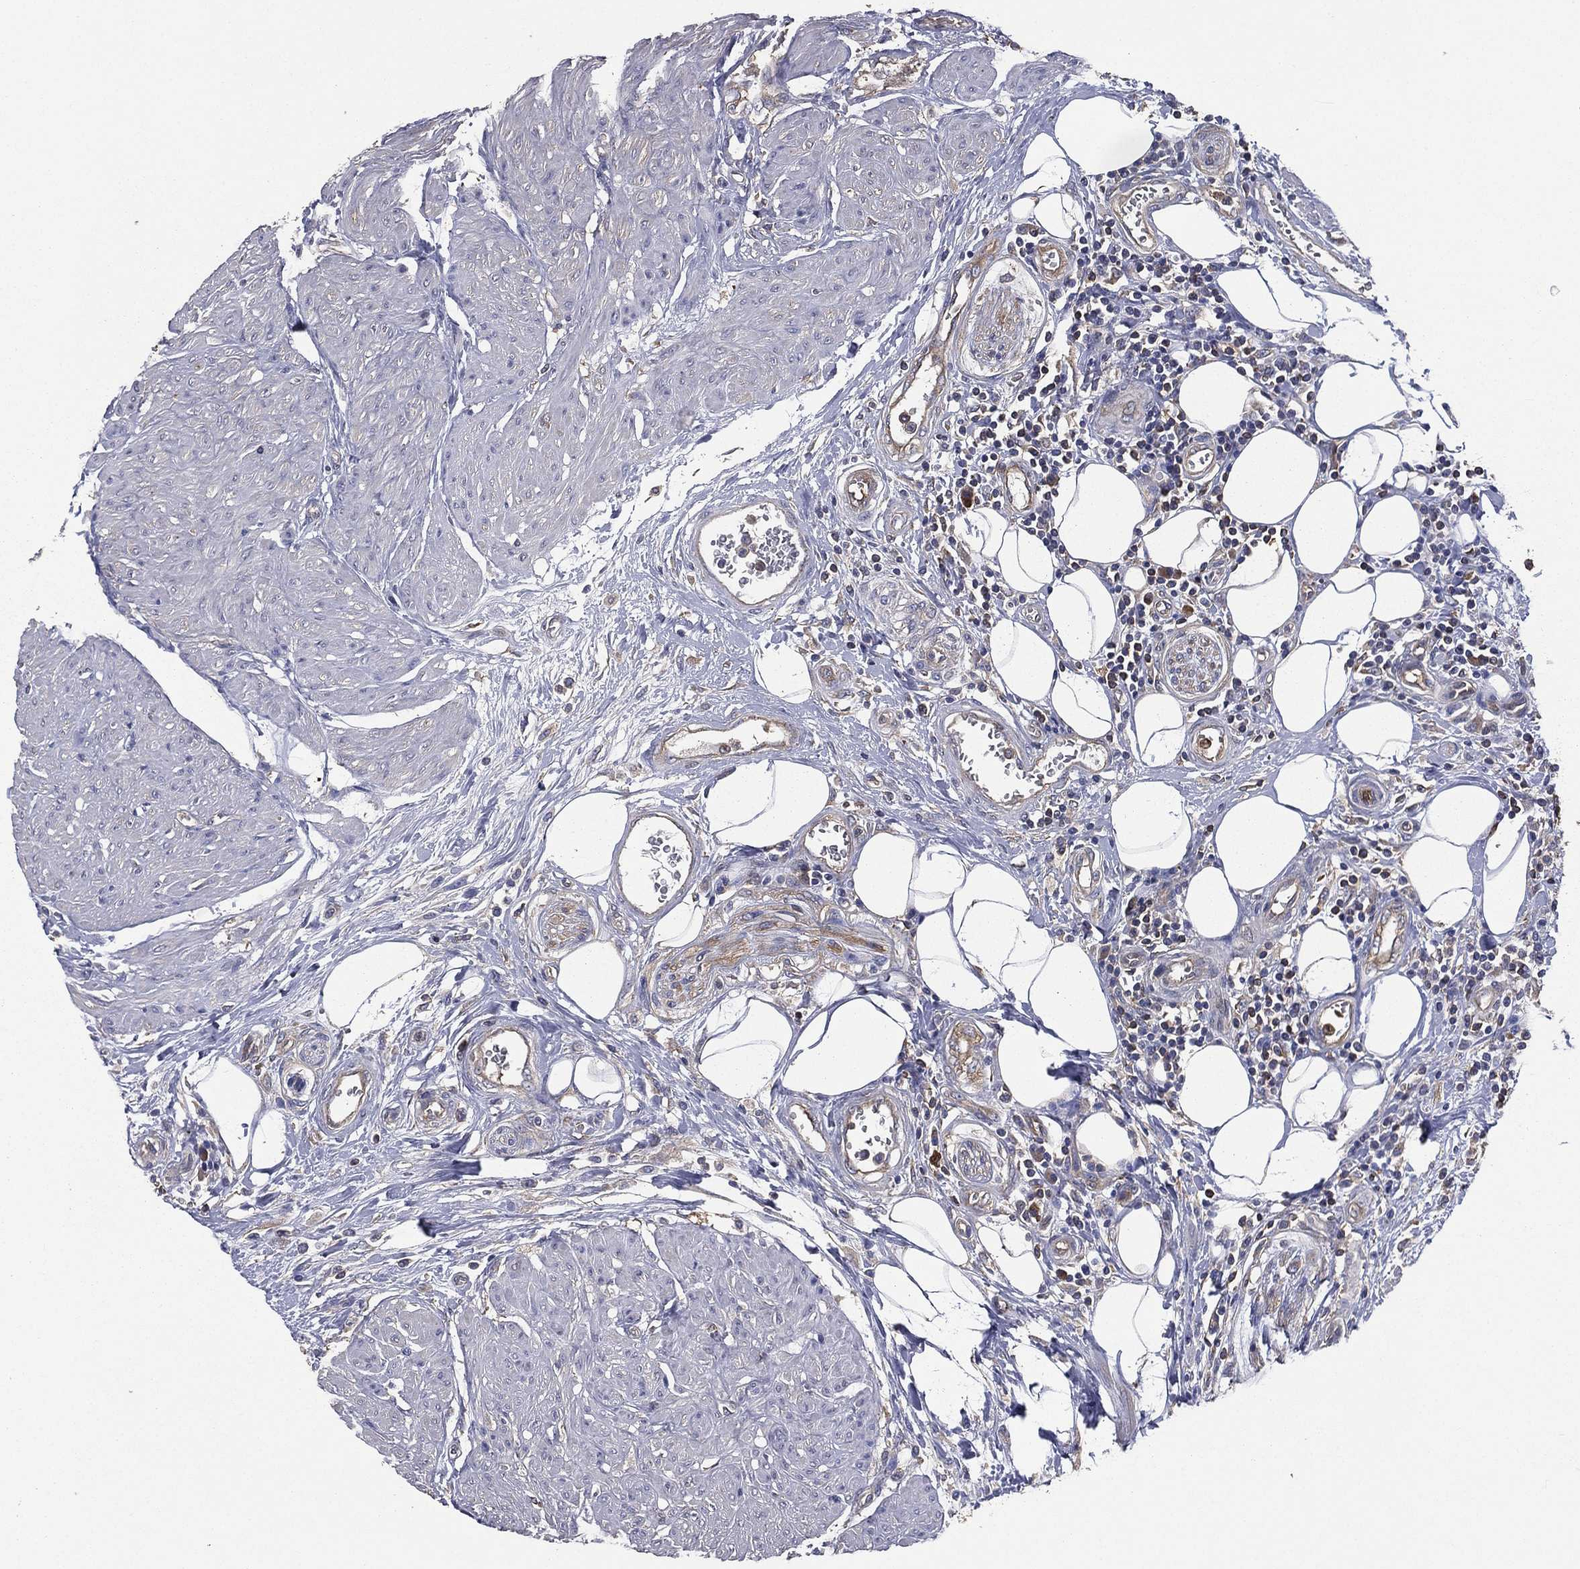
{"staining": {"intensity": "negative", "quantity": "none", "location": "none"}, "tissue": "urothelial cancer", "cell_type": "Tumor cells", "image_type": "cancer", "snomed": [{"axis": "morphology", "description": "Urothelial carcinoma, High grade"}, {"axis": "topography", "description": "Urinary bladder"}], "caption": "Immunohistochemical staining of urothelial cancer reveals no significant positivity in tumor cells.", "gene": "SARS1", "patient": {"sex": "male", "age": 35}}